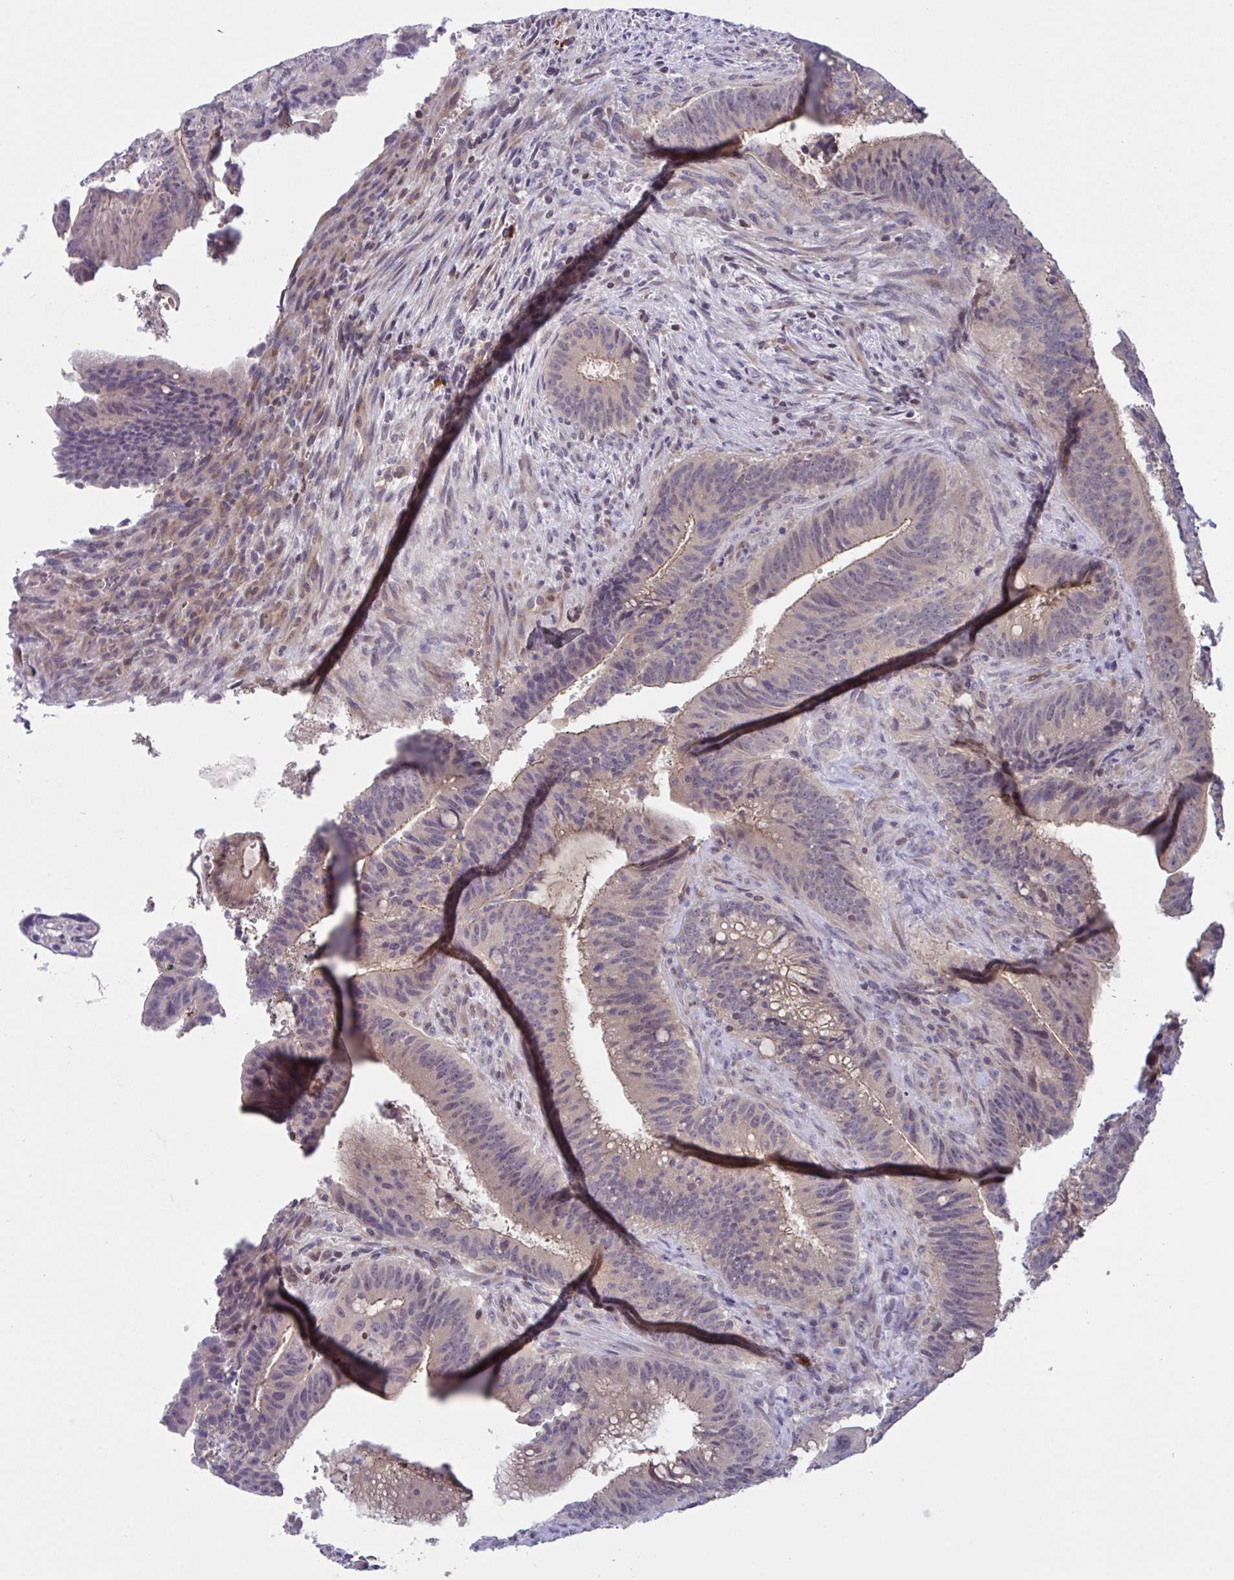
{"staining": {"intensity": "weak", "quantity": "<25%", "location": "cytoplasmic/membranous"}, "tissue": "colorectal cancer", "cell_type": "Tumor cells", "image_type": "cancer", "snomed": [{"axis": "morphology", "description": "Adenocarcinoma, NOS"}, {"axis": "topography", "description": "Colon"}], "caption": "Histopathology image shows no significant protein expression in tumor cells of colorectal adenocarcinoma.", "gene": "SNX11", "patient": {"sex": "female", "age": 43}}